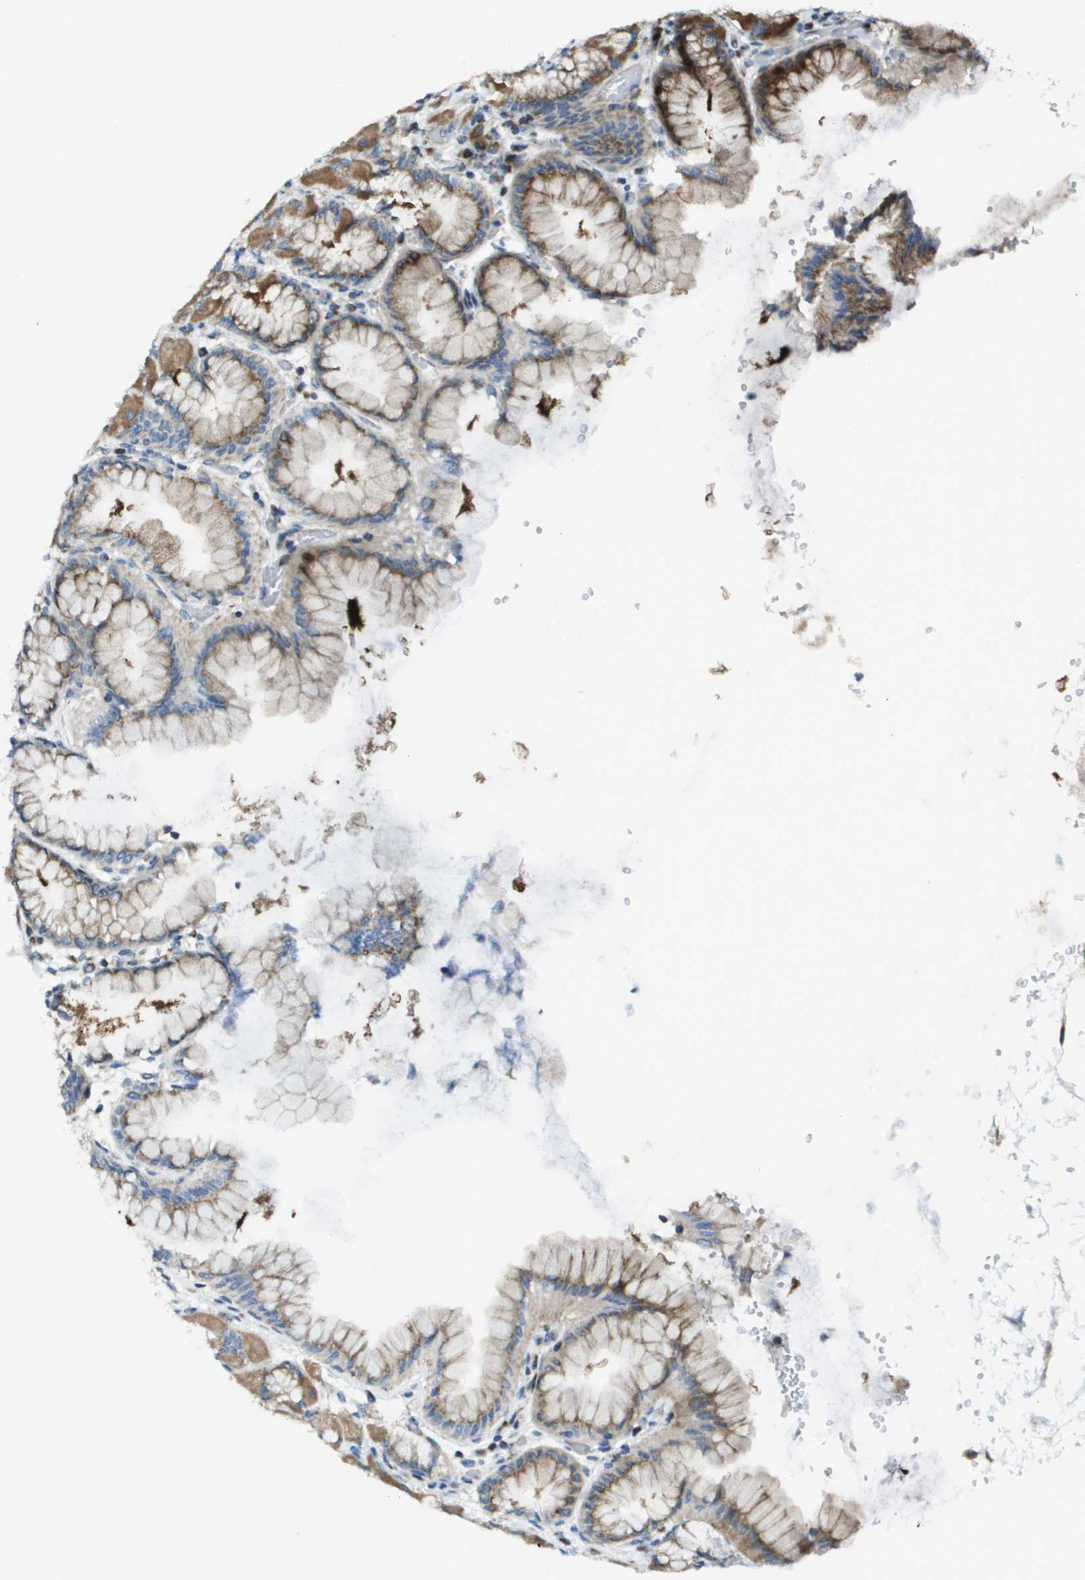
{"staining": {"intensity": "moderate", "quantity": "25%-75%", "location": "cytoplasmic/membranous"}, "tissue": "stomach", "cell_type": "Glandular cells", "image_type": "normal", "snomed": [{"axis": "morphology", "description": "Normal tissue, NOS"}, {"axis": "topography", "description": "Stomach, upper"}], "caption": "Immunohistochemical staining of normal human stomach exhibits medium levels of moderate cytoplasmic/membranous staining in approximately 25%-75% of glandular cells.", "gene": "MGAT3", "patient": {"sex": "female", "age": 56}}